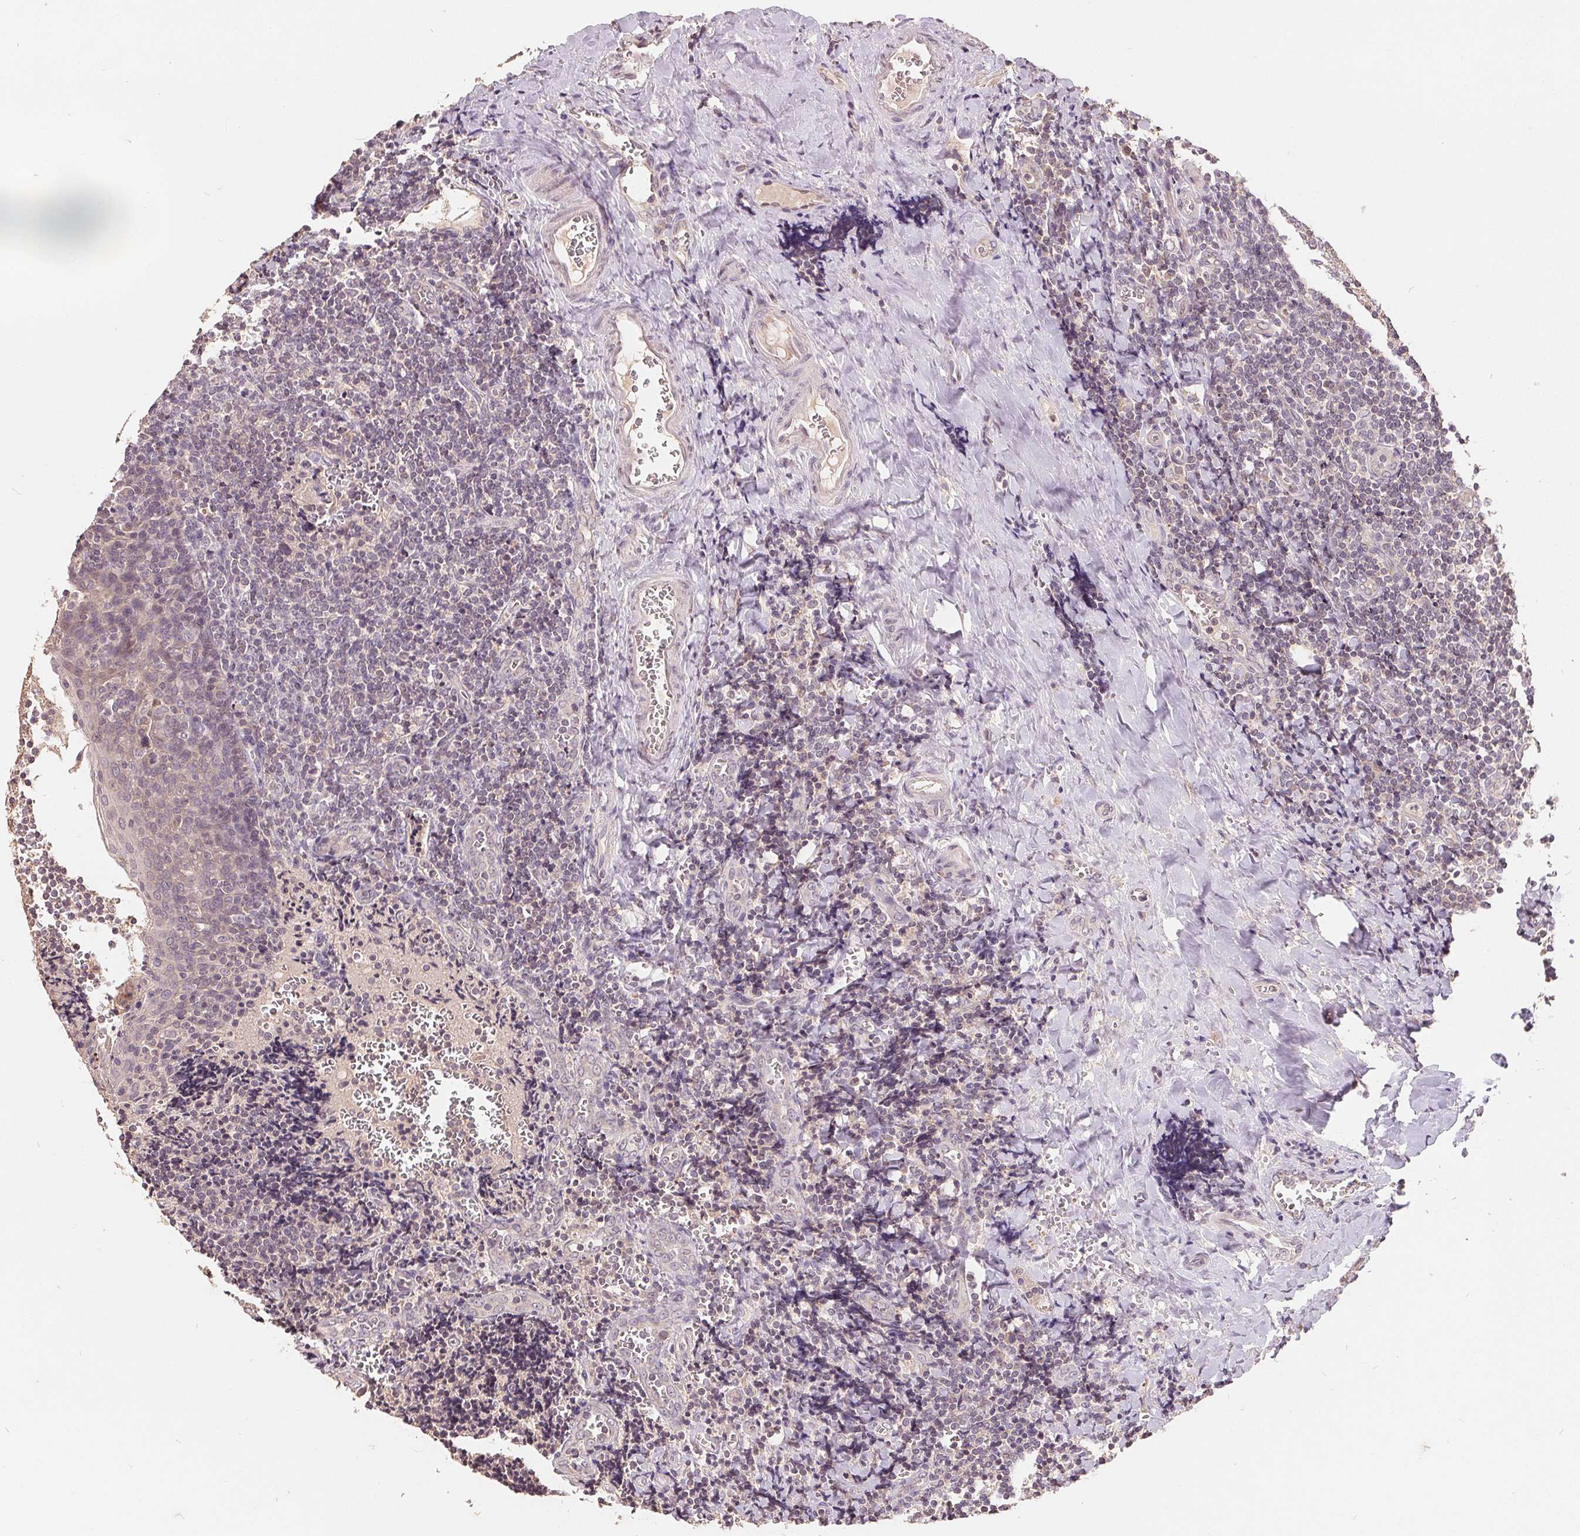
{"staining": {"intensity": "weak", "quantity": "<25%", "location": "cytoplasmic/membranous"}, "tissue": "tonsil", "cell_type": "Germinal center cells", "image_type": "normal", "snomed": [{"axis": "morphology", "description": "Normal tissue, NOS"}, {"axis": "morphology", "description": "Inflammation, NOS"}, {"axis": "topography", "description": "Tonsil"}], "caption": "This photomicrograph is of normal tonsil stained with immunohistochemistry to label a protein in brown with the nuclei are counter-stained blue. There is no expression in germinal center cells. (DAB (3,3'-diaminobenzidine) IHC visualized using brightfield microscopy, high magnification).", "gene": "CDIPT", "patient": {"sex": "female", "age": 31}}